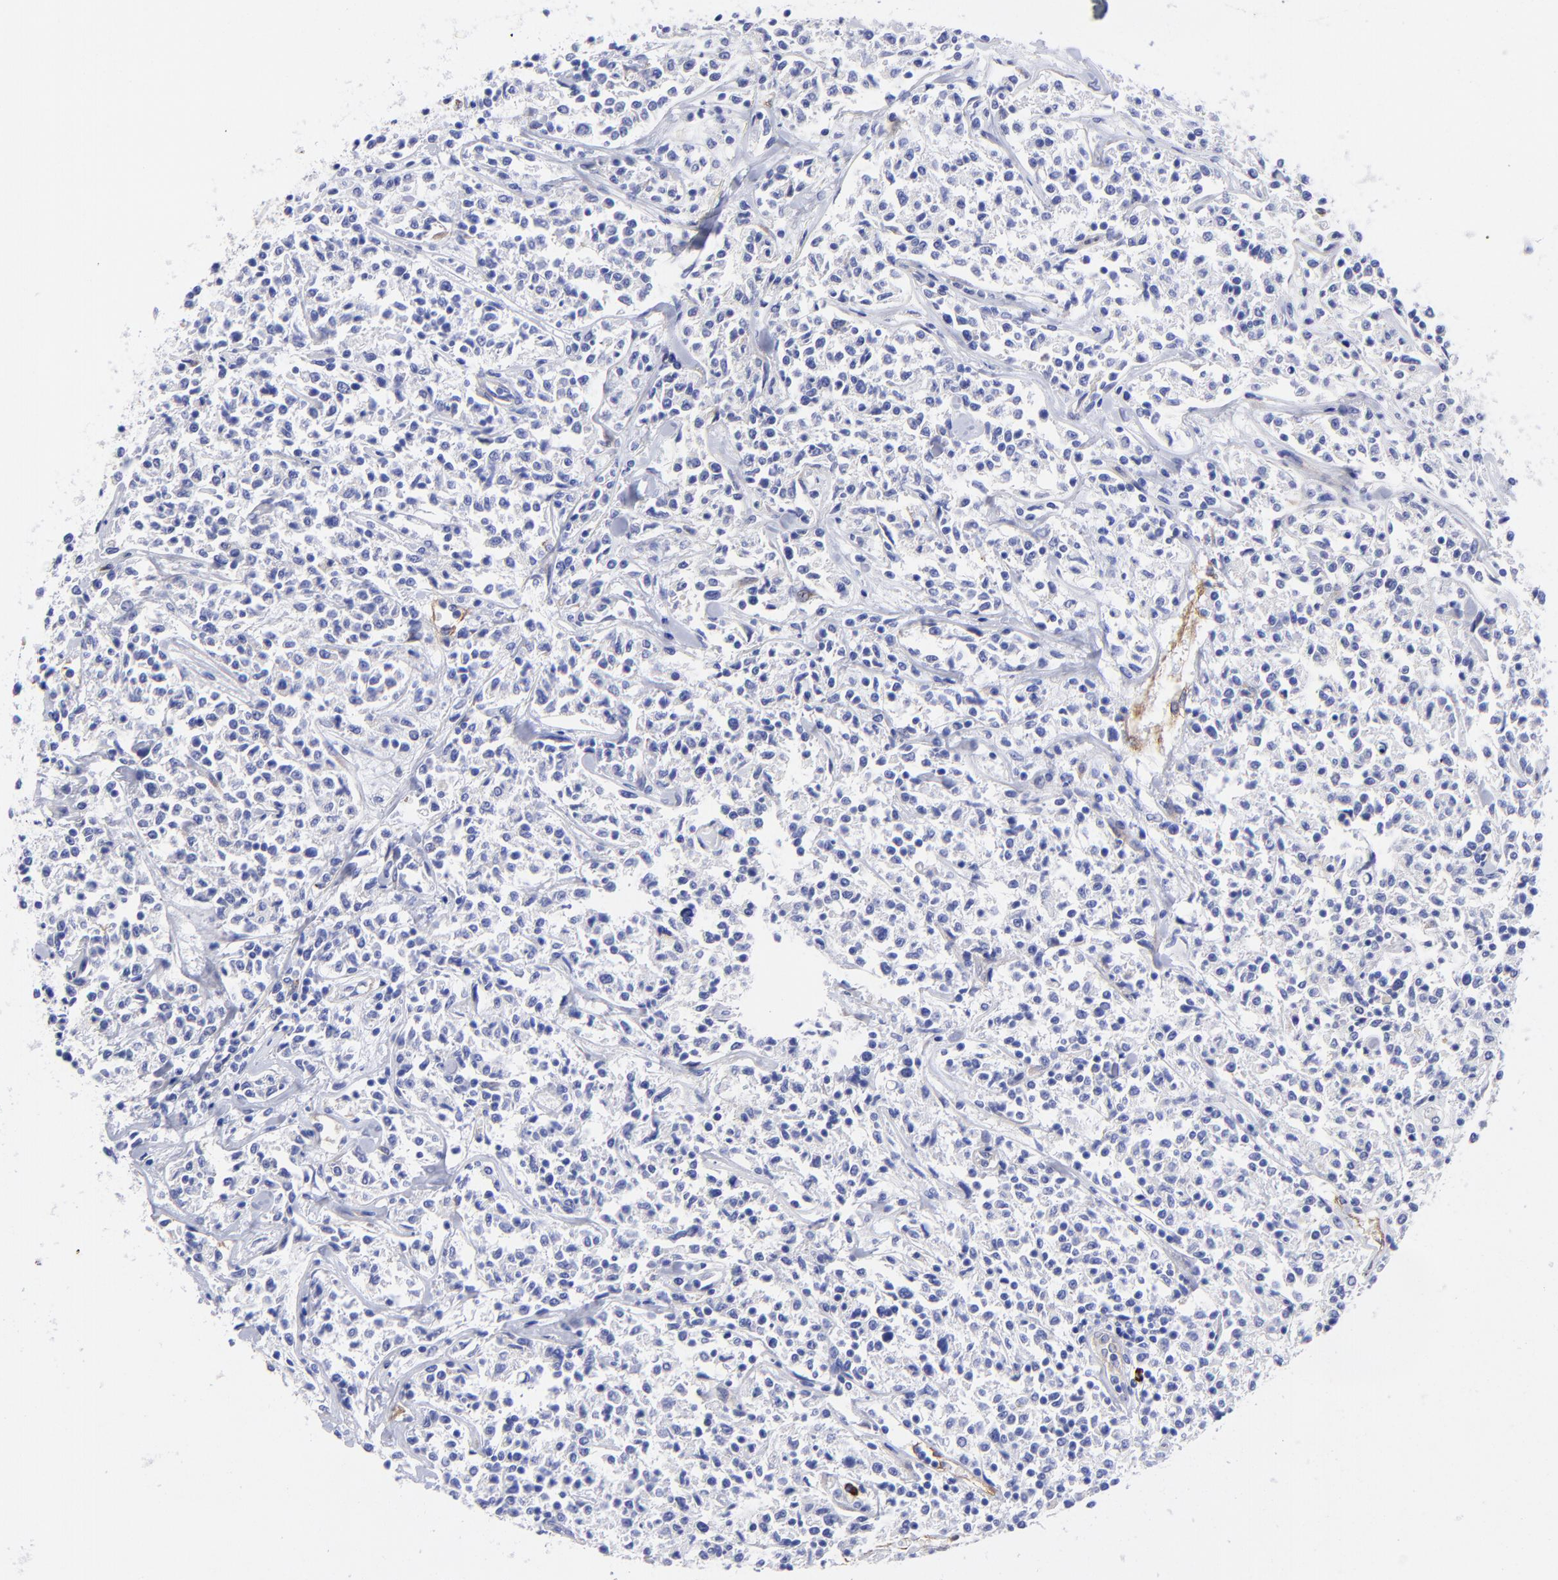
{"staining": {"intensity": "negative", "quantity": "none", "location": "none"}, "tissue": "lymphoma", "cell_type": "Tumor cells", "image_type": "cancer", "snomed": [{"axis": "morphology", "description": "Malignant lymphoma, non-Hodgkin's type, Low grade"}, {"axis": "topography", "description": "Small intestine"}], "caption": "Immunohistochemistry of human lymphoma exhibits no staining in tumor cells.", "gene": "PPFIBP1", "patient": {"sex": "female", "age": 59}}